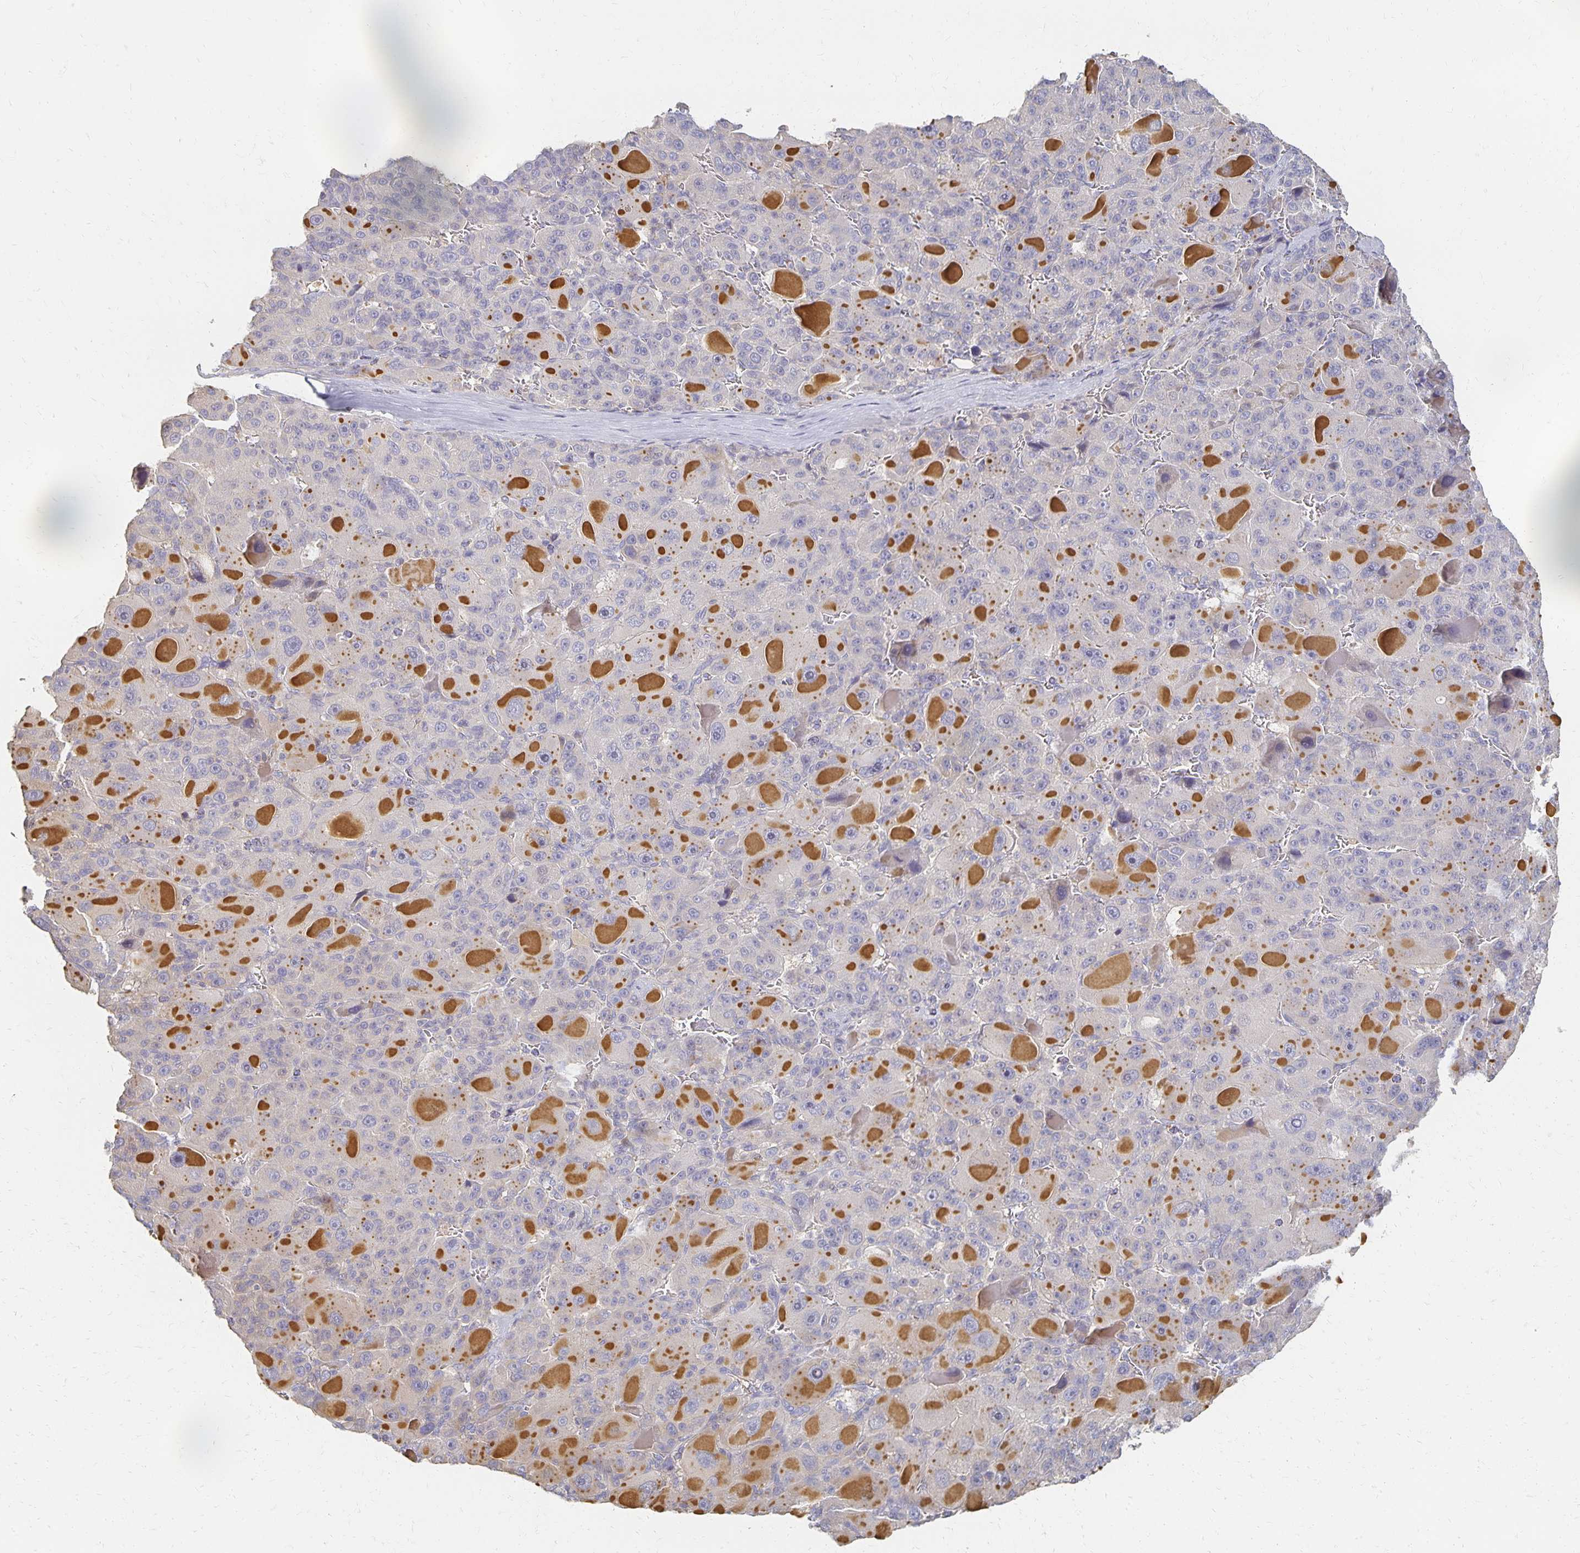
{"staining": {"intensity": "moderate", "quantity": "<25%", "location": "cytoplasmic/membranous"}, "tissue": "liver cancer", "cell_type": "Tumor cells", "image_type": "cancer", "snomed": [{"axis": "morphology", "description": "Carcinoma, Hepatocellular, NOS"}, {"axis": "topography", "description": "Liver"}], "caption": "This is an image of IHC staining of liver cancer, which shows moderate positivity in the cytoplasmic/membranous of tumor cells.", "gene": "CST6", "patient": {"sex": "male", "age": 76}}